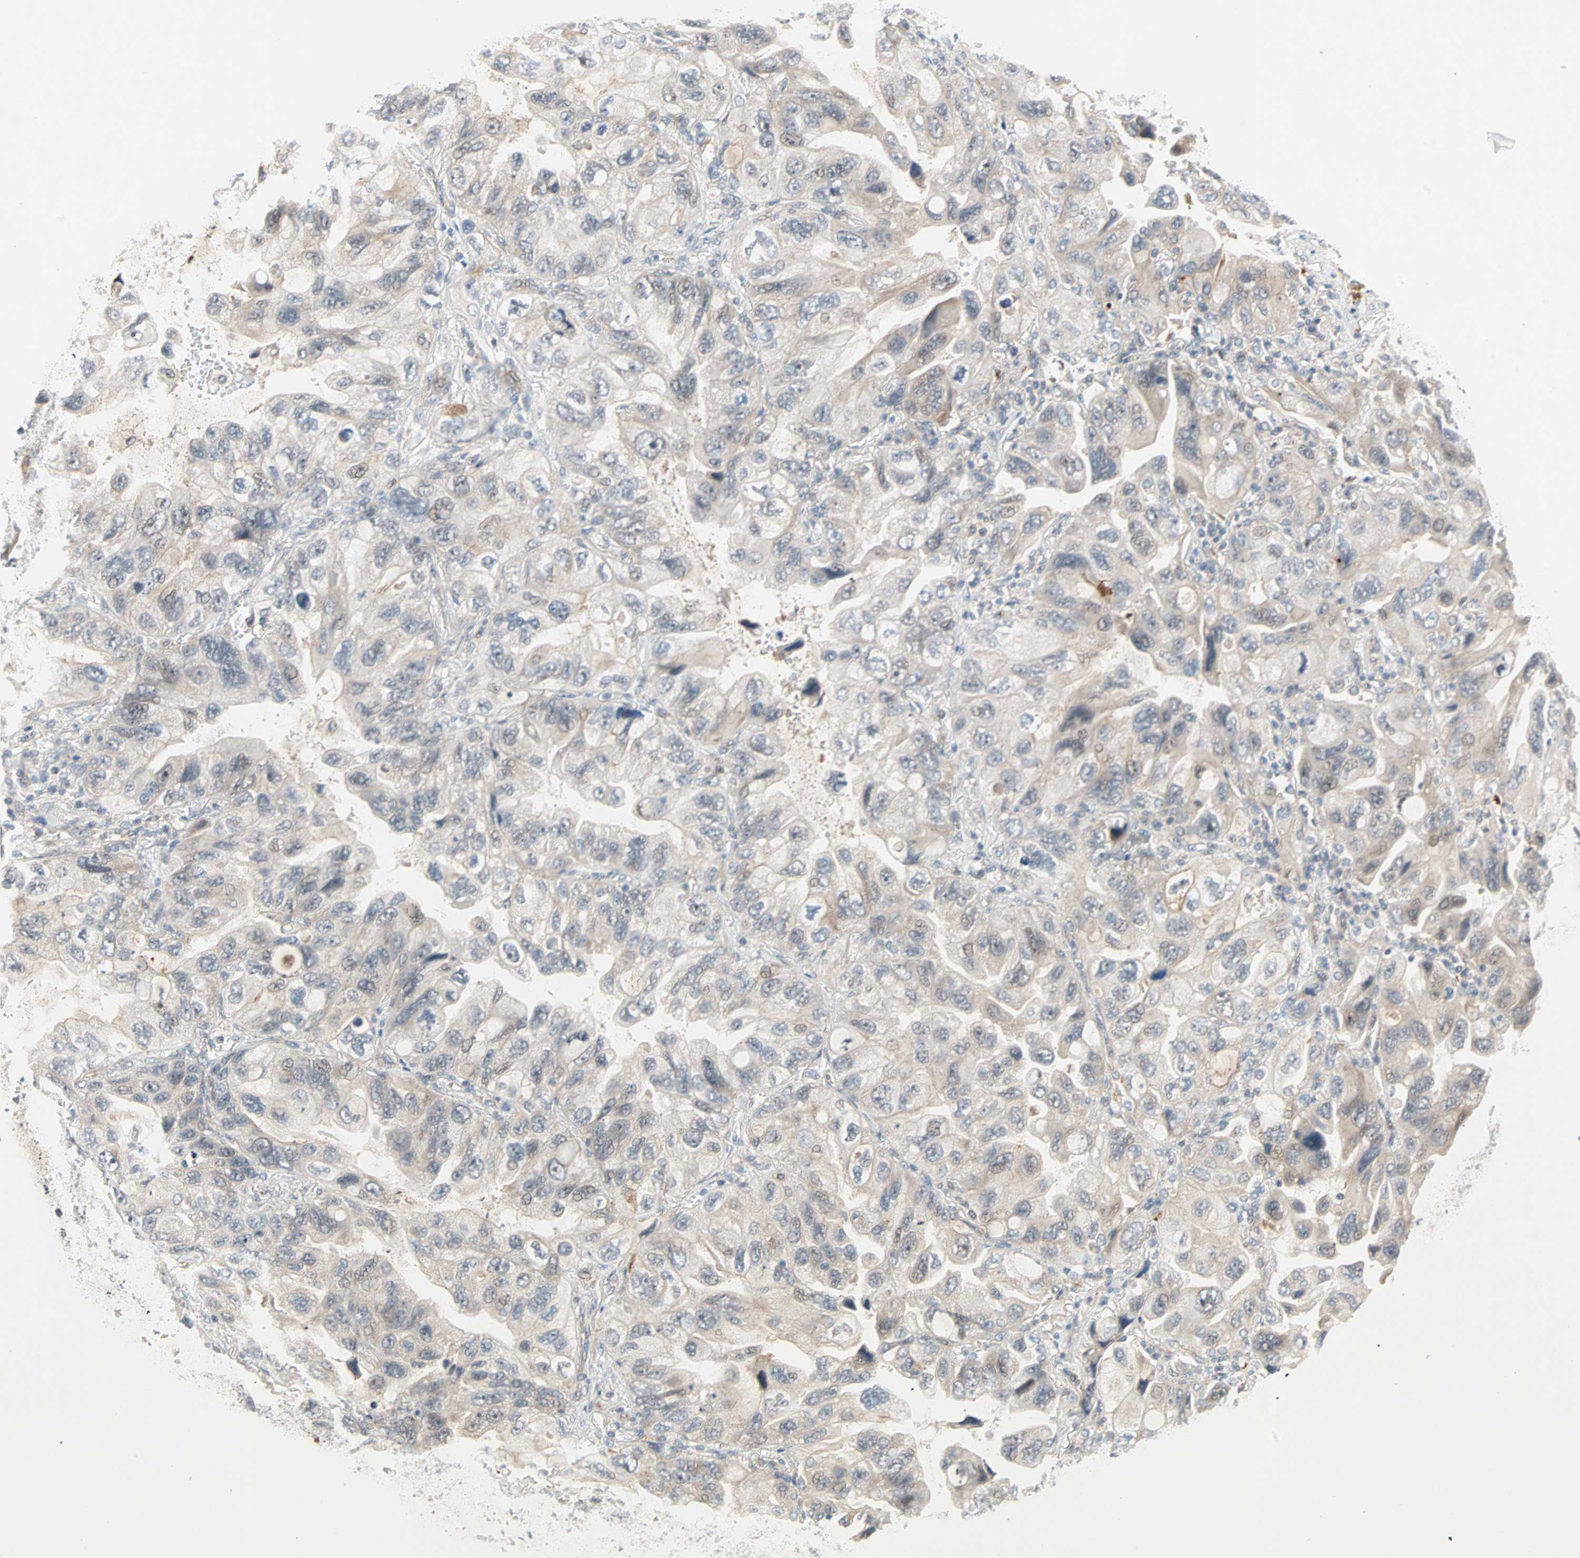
{"staining": {"intensity": "weak", "quantity": ">75%", "location": "cytoplasmic/membranous"}, "tissue": "lung cancer", "cell_type": "Tumor cells", "image_type": "cancer", "snomed": [{"axis": "morphology", "description": "Squamous cell carcinoma, NOS"}, {"axis": "topography", "description": "Lung"}], "caption": "Lung squamous cell carcinoma stained with a brown dye demonstrates weak cytoplasmic/membranous positive positivity in about >75% of tumor cells.", "gene": "PROS1", "patient": {"sex": "female", "age": 73}}